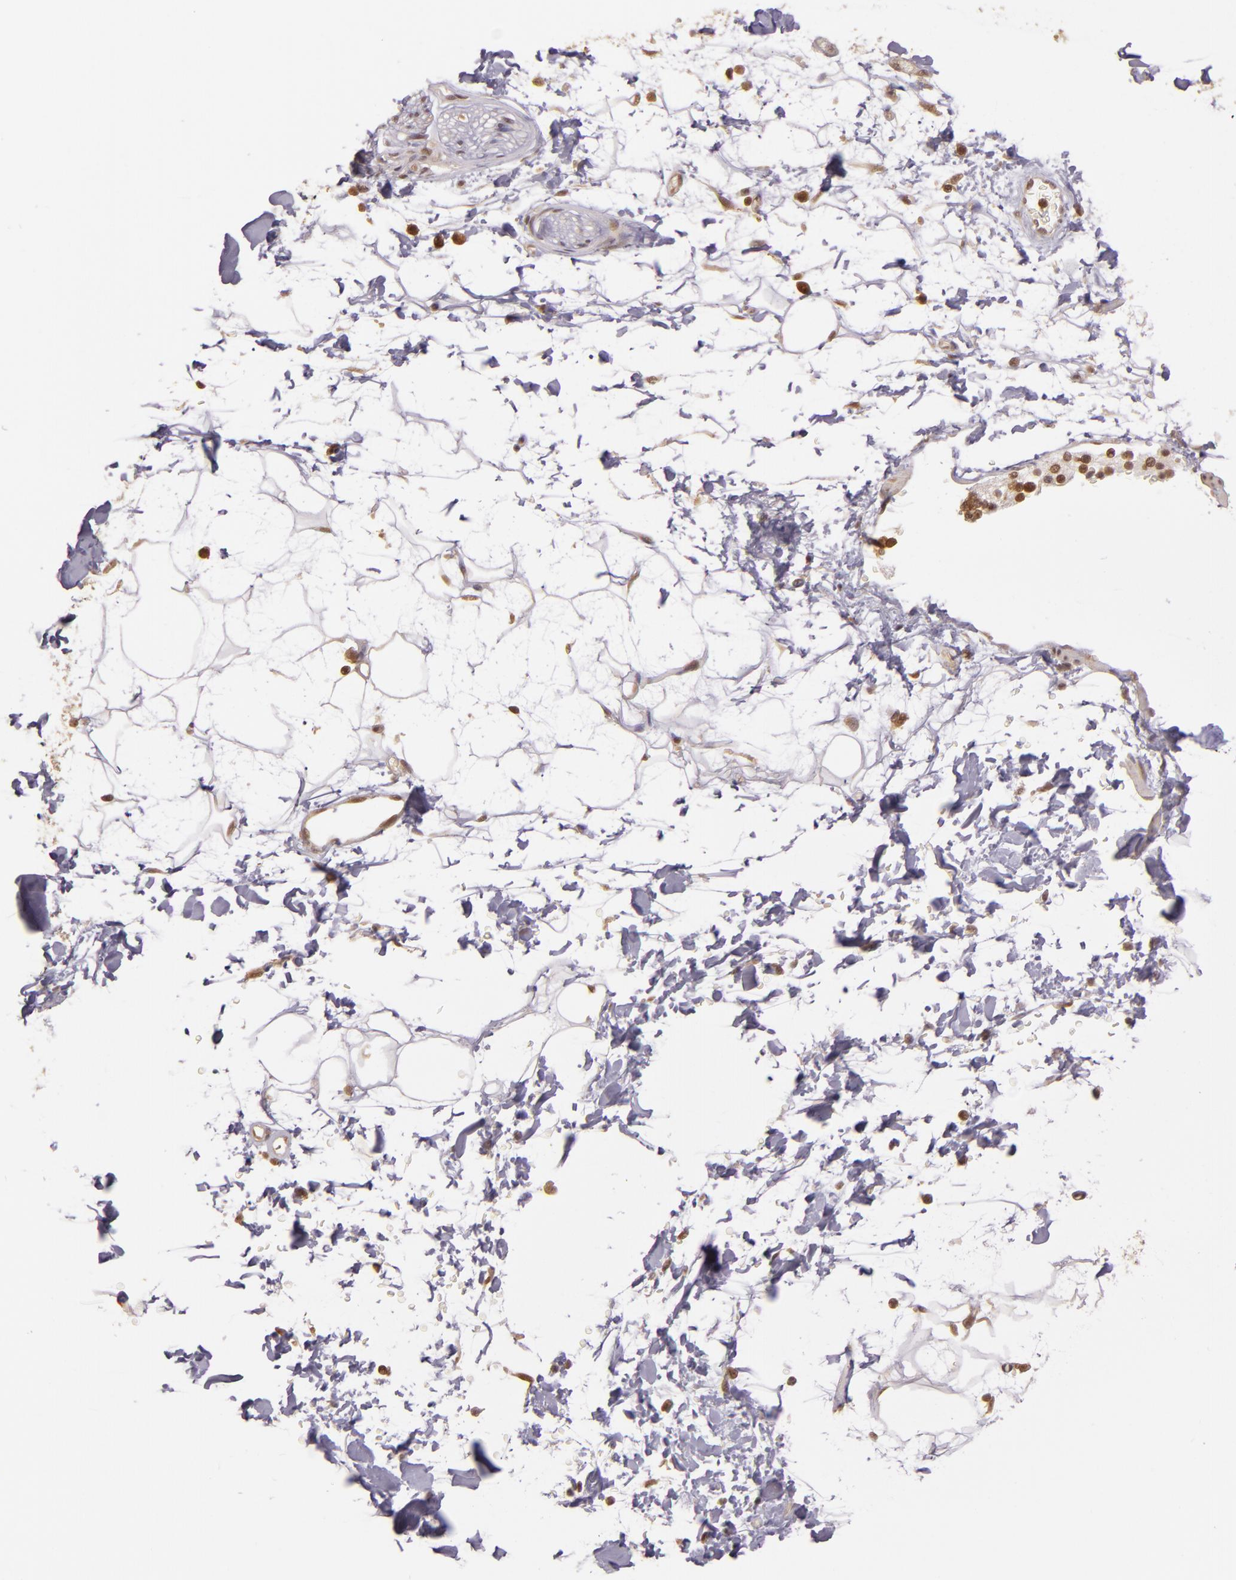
{"staining": {"intensity": "moderate", "quantity": ">75%", "location": "cytoplasmic/membranous,nuclear"}, "tissue": "adipose tissue", "cell_type": "Adipocytes", "image_type": "normal", "snomed": [{"axis": "morphology", "description": "Normal tissue, NOS"}, {"axis": "topography", "description": "Soft tissue"}], "caption": "Benign adipose tissue reveals moderate cytoplasmic/membranous,nuclear expression in approximately >75% of adipocytes, visualized by immunohistochemistry.", "gene": "TXNRD2", "patient": {"sex": "male", "age": 72}}